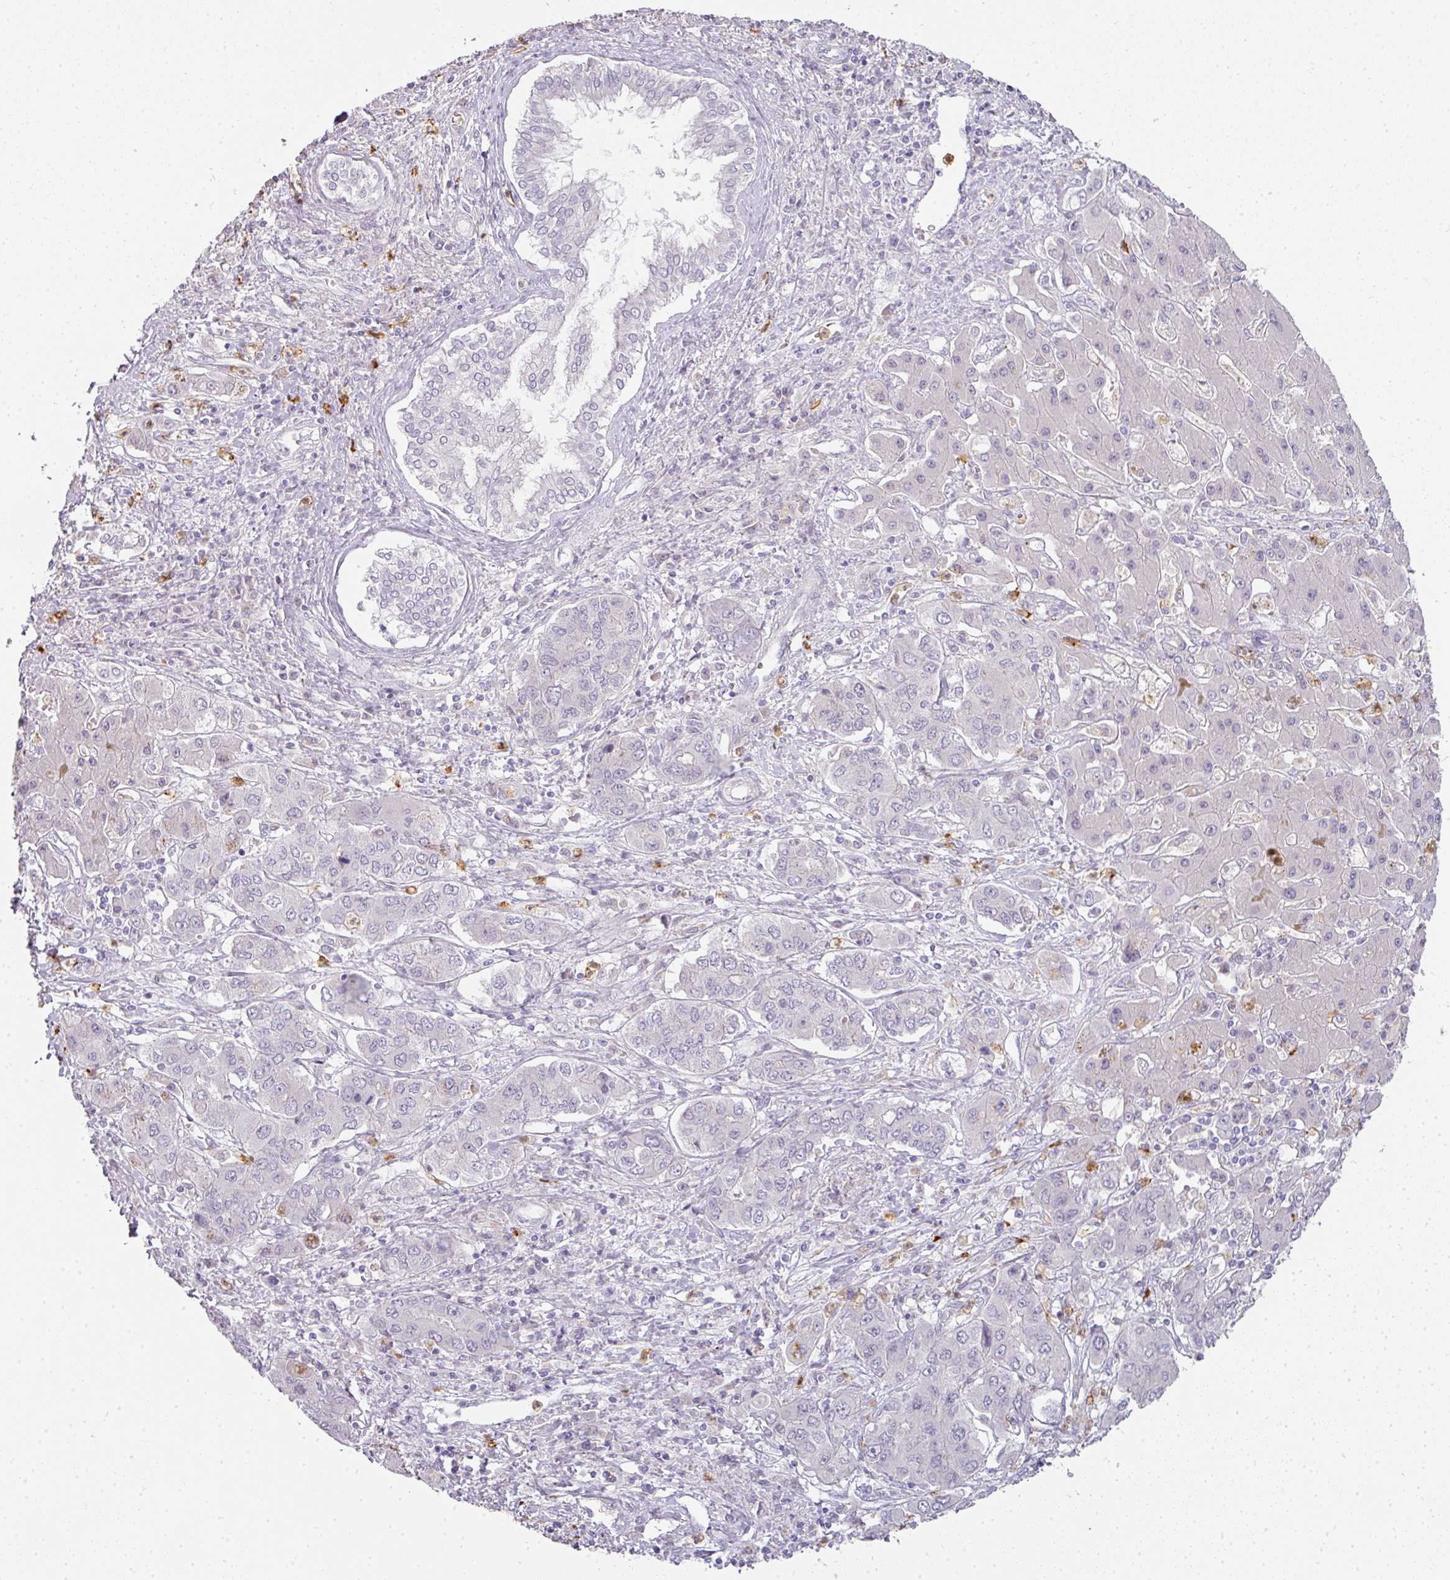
{"staining": {"intensity": "negative", "quantity": "none", "location": "none"}, "tissue": "liver cancer", "cell_type": "Tumor cells", "image_type": "cancer", "snomed": [{"axis": "morphology", "description": "Cholangiocarcinoma"}, {"axis": "topography", "description": "Liver"}], "caption": "An immunohistochemistry (IHC) photomicrograph of liver cancer is shown. There is no staining in tumor cells of liver cancer. (Stains: DAB IHC with hematoxylin counter stain, Microscopy: brightfield microscopy at high magnification).", "gene": "HHEX", "patient": {"sex": "male", "age": 67}}